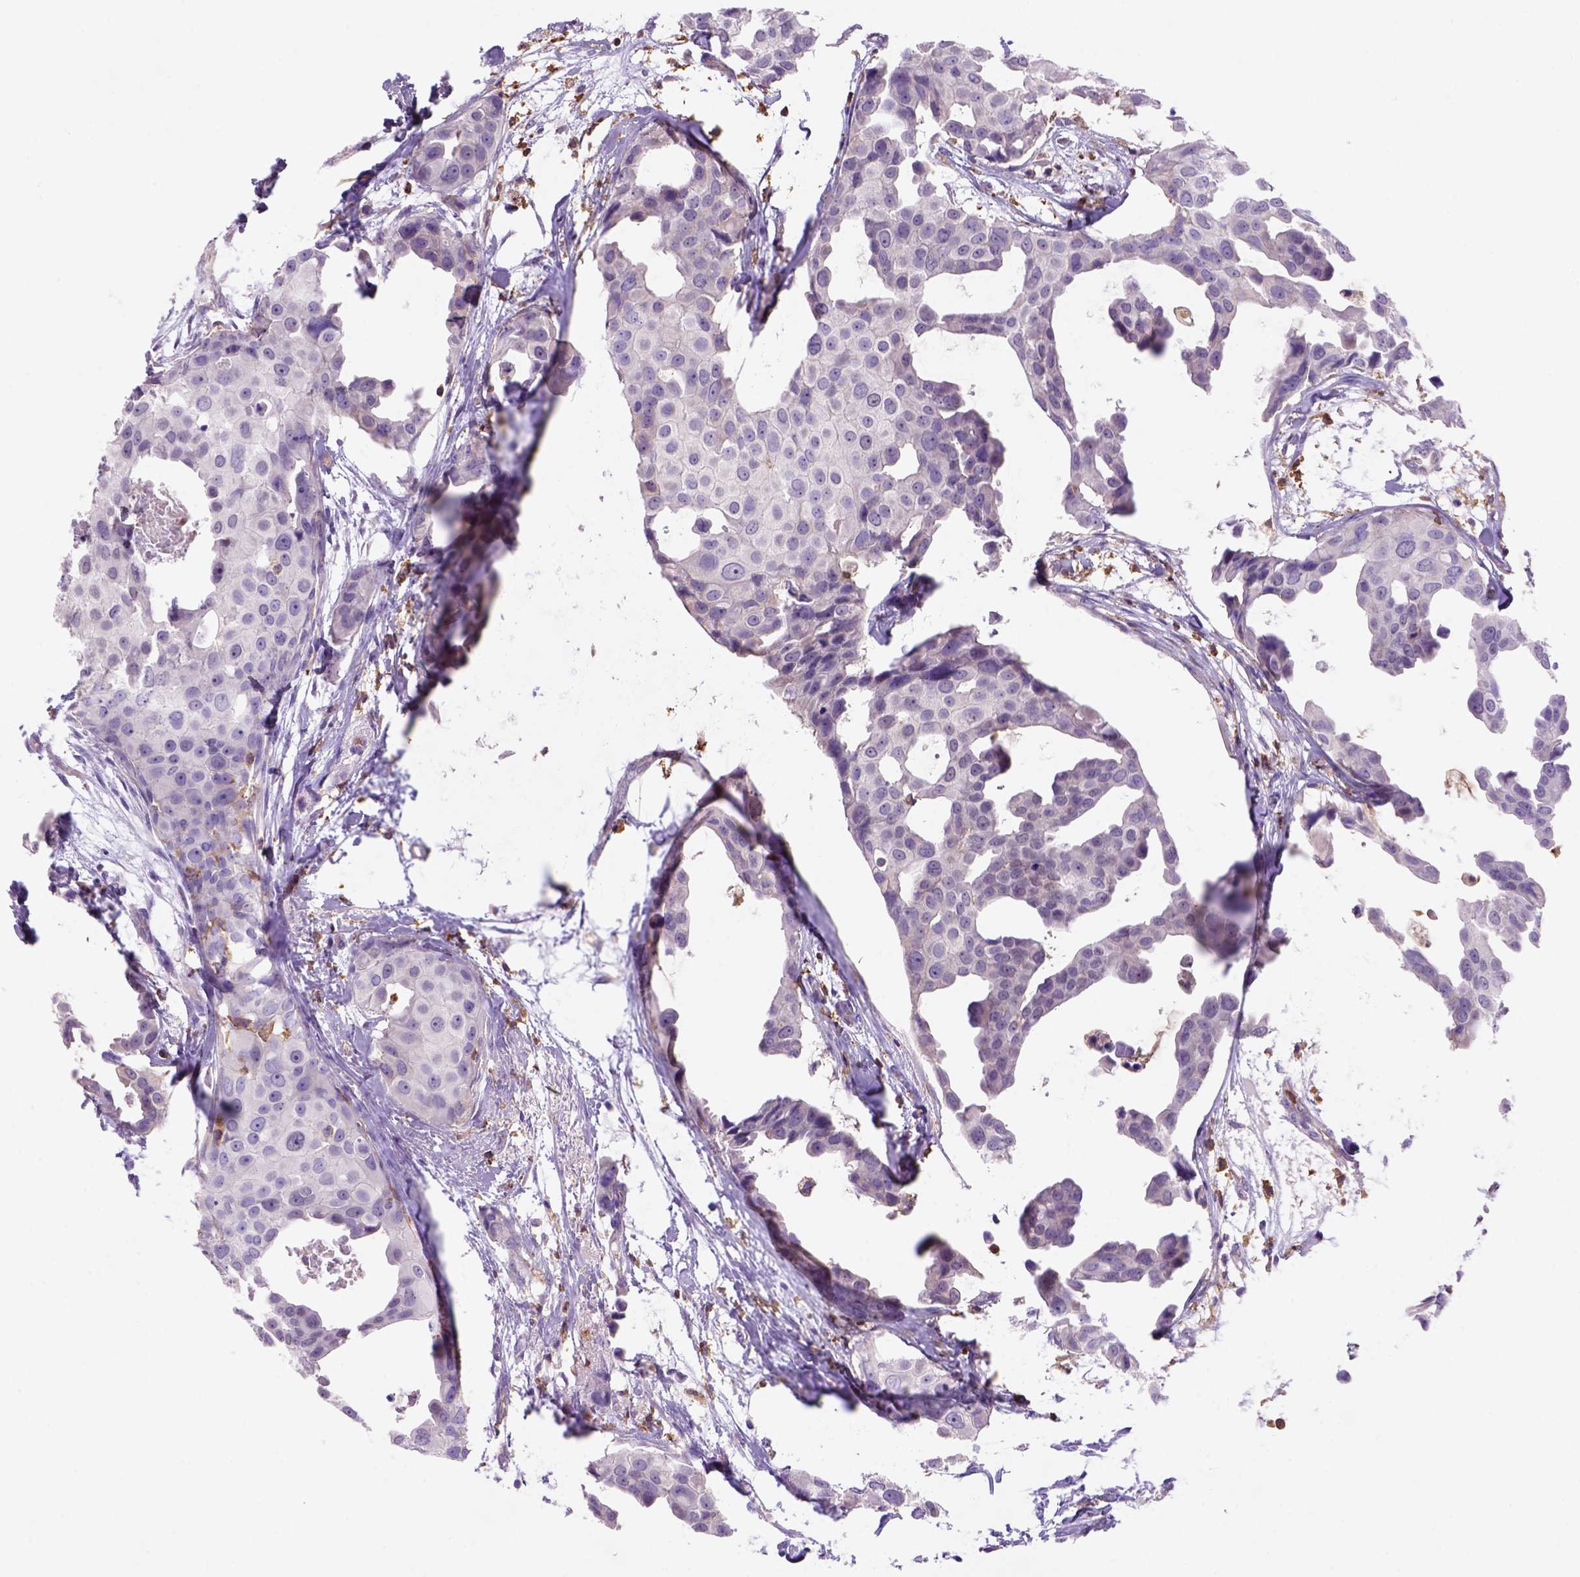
{"staining": {"intensity": "negative", "quantity": "none", "location": "none"}, "tissue": "breast cancer", "cell_type": "Tumor cells", "image_type": "cancer", "snomed": [{"axis": "morphology", "description": "Duct carcinoma"}, {"axis": "topography", "description": "Breast"}], "caption": "A photomicrograph of human breast intraductal carcinoma is negative for staining in tumor cells.", "gene": "INPP5D", "patient": {"sex": "female", "age": 38}}